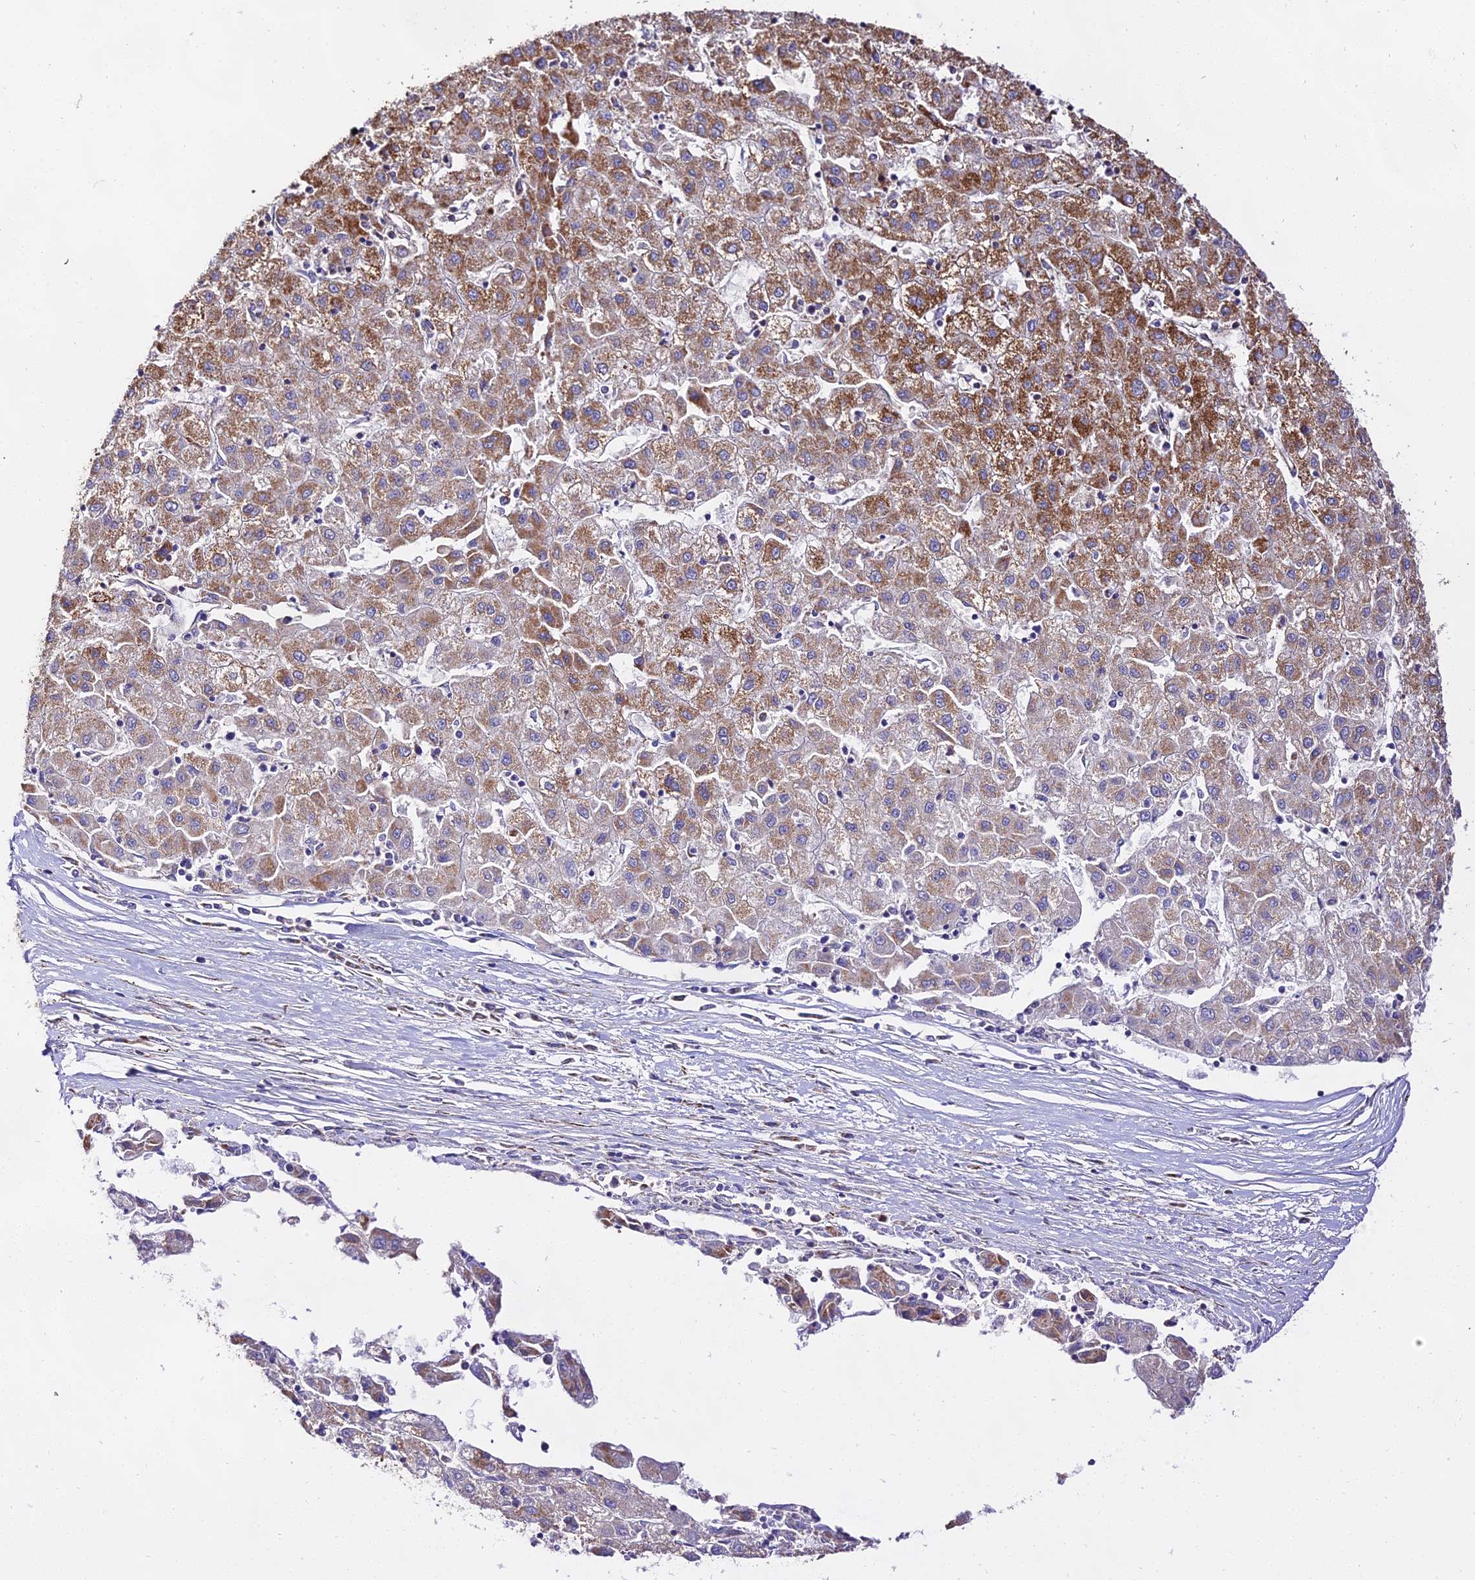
{"staining": {"intensity": "strong", "quantity": ">75%", "location": "cytoplasmic/membranous"}, "tissue": "liver cancer", "cell_type": "Tumor cells", "image_type": "cancer", "snomed": [{"axis": "morphology", "description": "Carcinoma, Hepatocellular, NOS"}, {"axis": "topography", "description": "Liver"}], "caption": "A high-resolution image shows immunohistochemistry (IHC) staining of liver cancer (hepatocellular carcinoma), which exhibits strong cytoplasmic/membranous expression in approximately >75% of tumor cells.", "gene": "ATP5PD", "patient": {"sex": "male", "age": 72}}